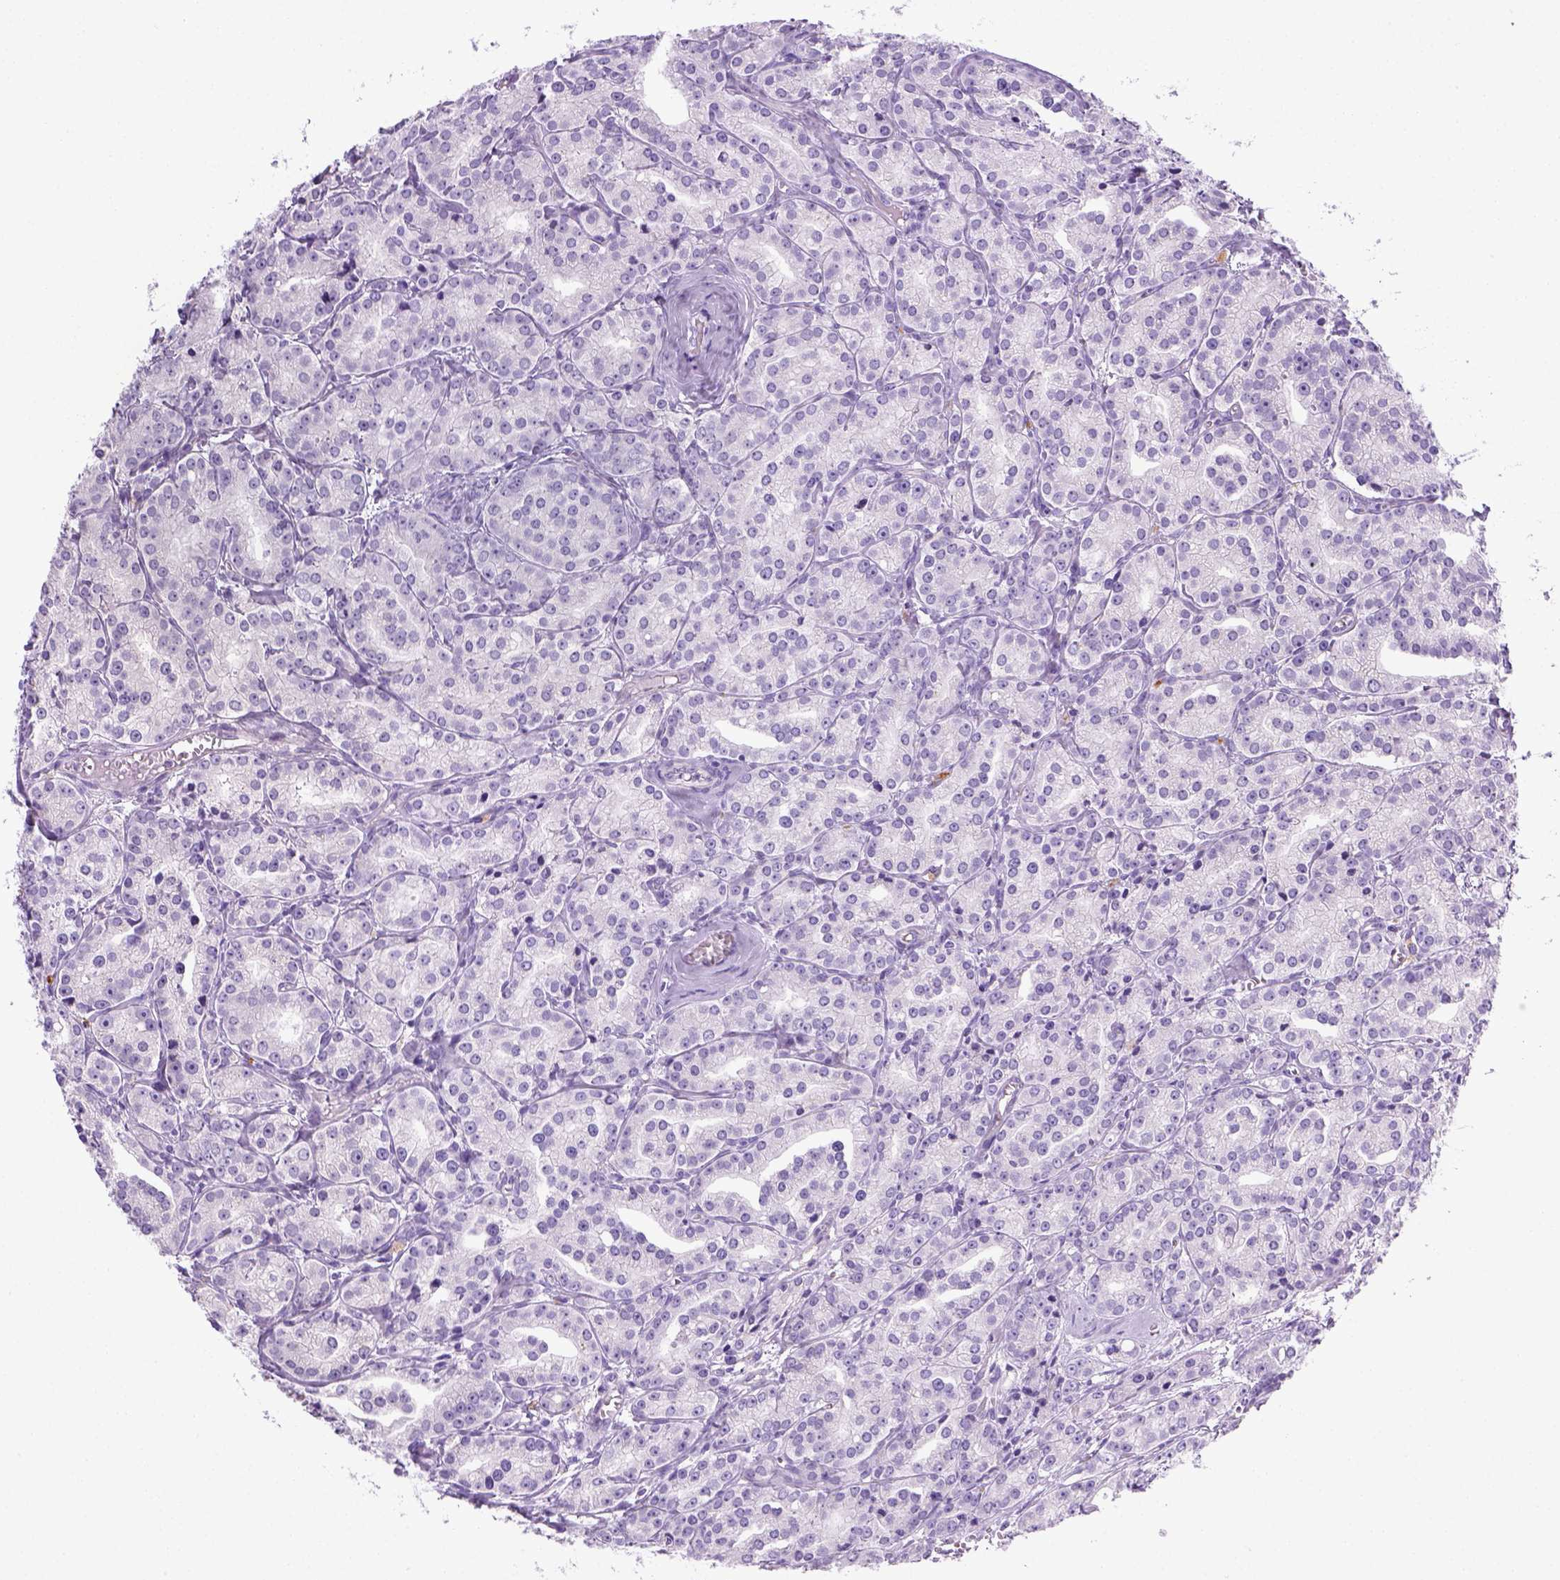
{"staining": {"intensity": "negative", "quantity": "none", "location": "none"}, "tissue": "prostate cancer", "cell_type": "Tumor cells", "image_type": "cancer", "snomed": [{"axis": "morphology", "description": "Adenocarcinoma, Medium grade"}, {"axis": "topography", "description": "Prostate"}], "caption": "IHC micrograph of human prostate cancer stained for a protein (brown), which demonstrates no positivity in tumor cells. The staining was performed using DAB to visualize the protein expression in brown, while the nuclei were stained in blue with hematoxylin (Magnification: 20x).", "gene": "KRT71", "patient": {"sex": "male", "age": 74}}